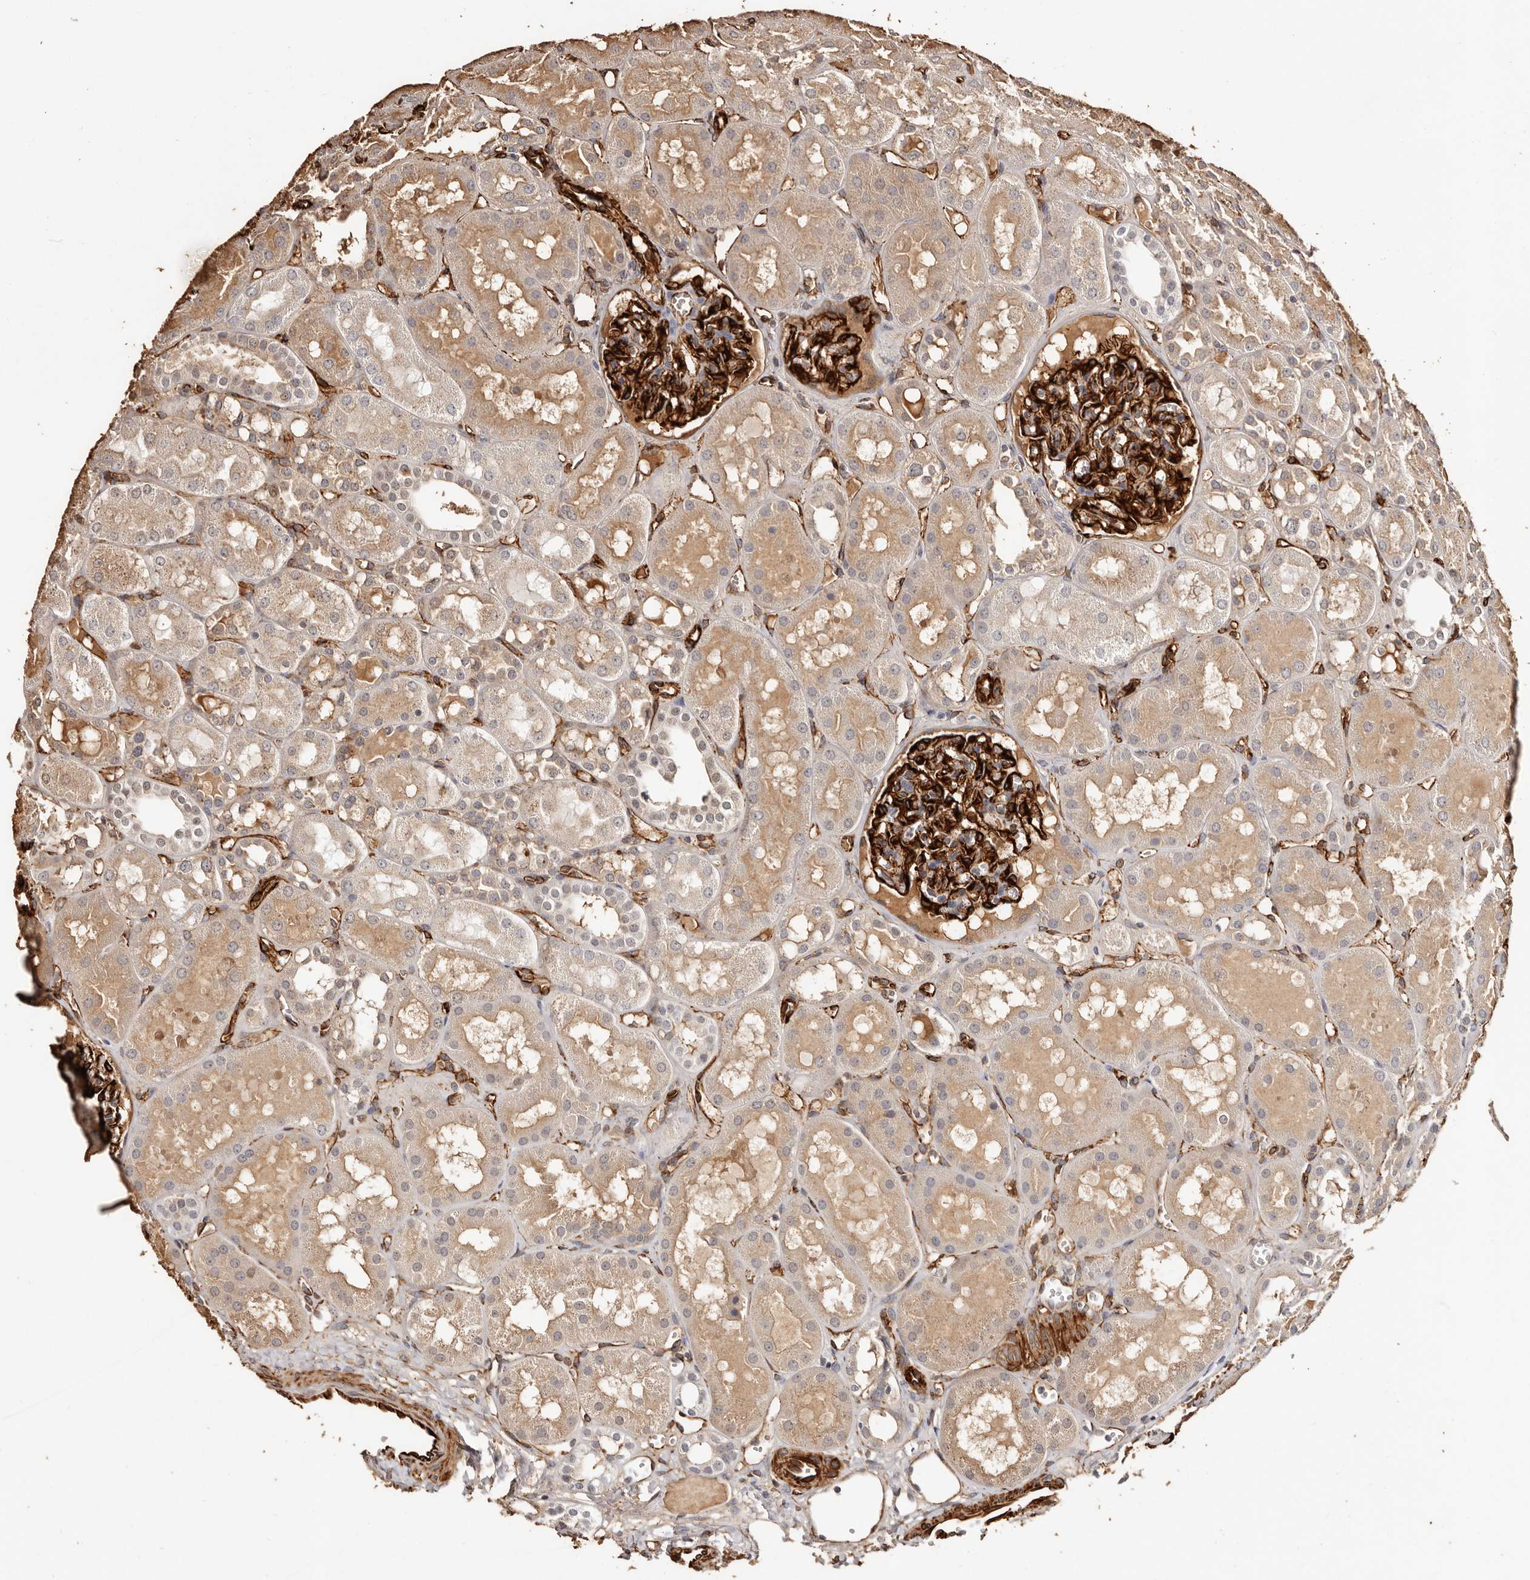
{"staining": {"intensity": "strong", "quantity": ">75%", "location": "cytoplasmic/membranous"}, "tissue": "kidney", "cell_type": "Cells in glomeruli", "image_type": "normal", "snomed": [{"axis": "morphology", "description": "Normal tissue, NOS"}, {"axis": "topography", "description": "Kidney"}], "caption": "Brown immunohistochemical staining in benign kidney reveals strong cytoplasmic/membranous expression in about >75% of cells in glomeruli. (DAB IHC, brown staining for protein, blue staining for nuclei).", "gene": "ZNF557", "patient": {"sex": "male", "age": 16}}